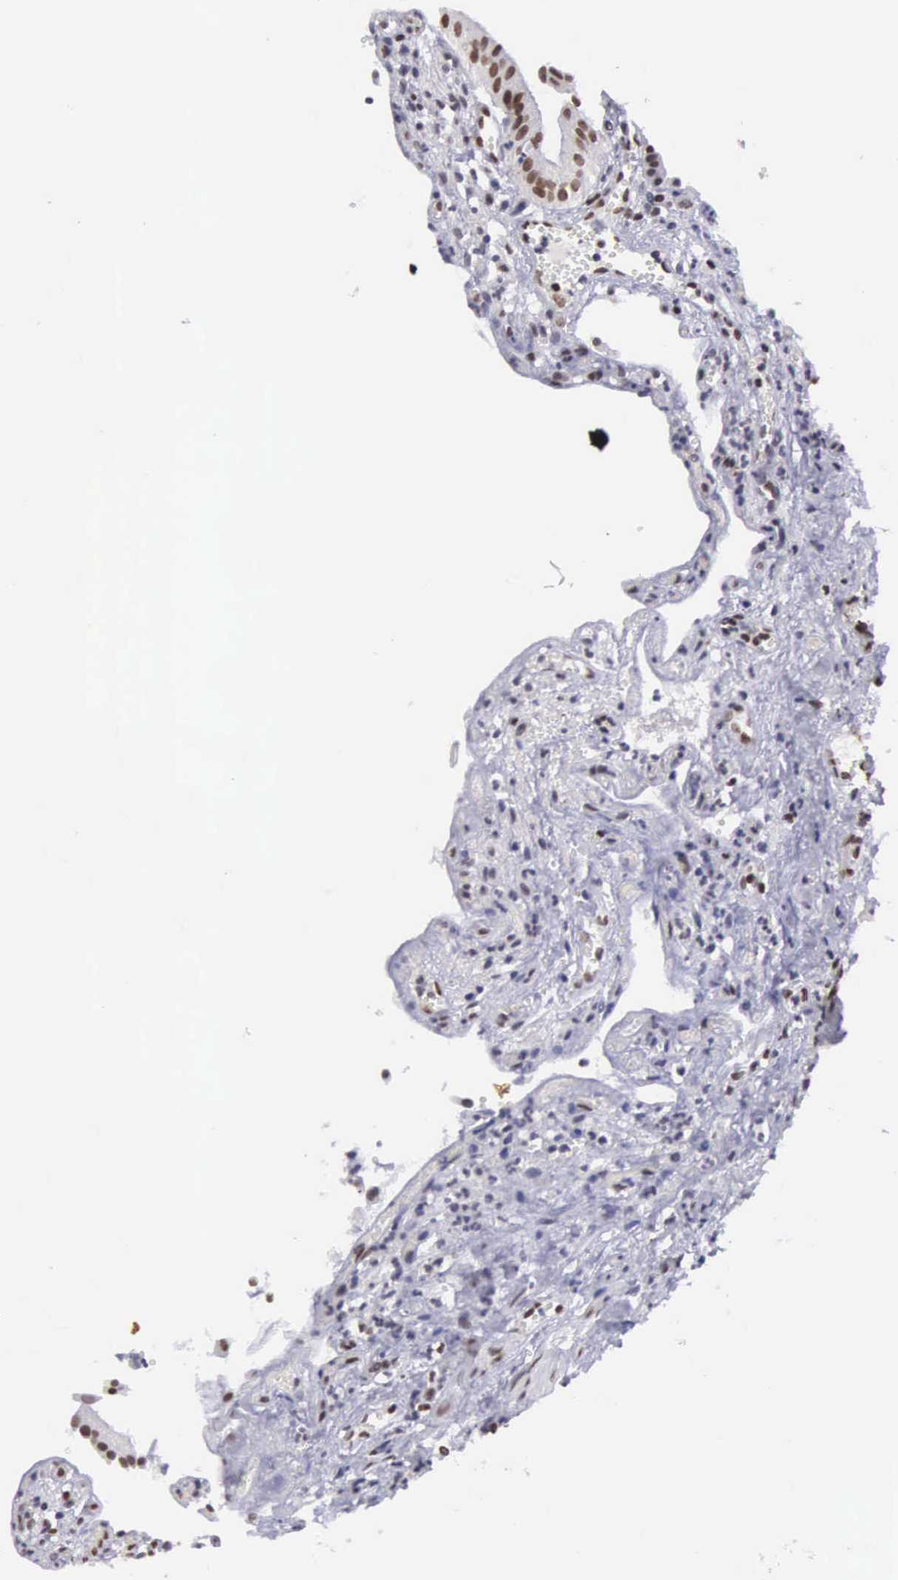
{"staining": {"intensity": "moderate", "quantity": ">75%", "location": "nuclear"}, "tissue": "gallbladder", "cell_type": "Glandular cells", "image_type": "normal", "snomed": [{"axis": "morphology", "description": "Normal tissue, NOS"}, {"axis": "topography", "description": "Gallbladder"}], "caption": "Immunohistochemical staining of normal human gallbladder displays medium levels of moderate nuclear staining in about >75% of glandular cells. (DAB (3,3'-diaminobenzidine) = brown stain, brightfield microscopy at high magnification).", "gene": "ETV6", "patient": {"sex": "male", "age": 28}}